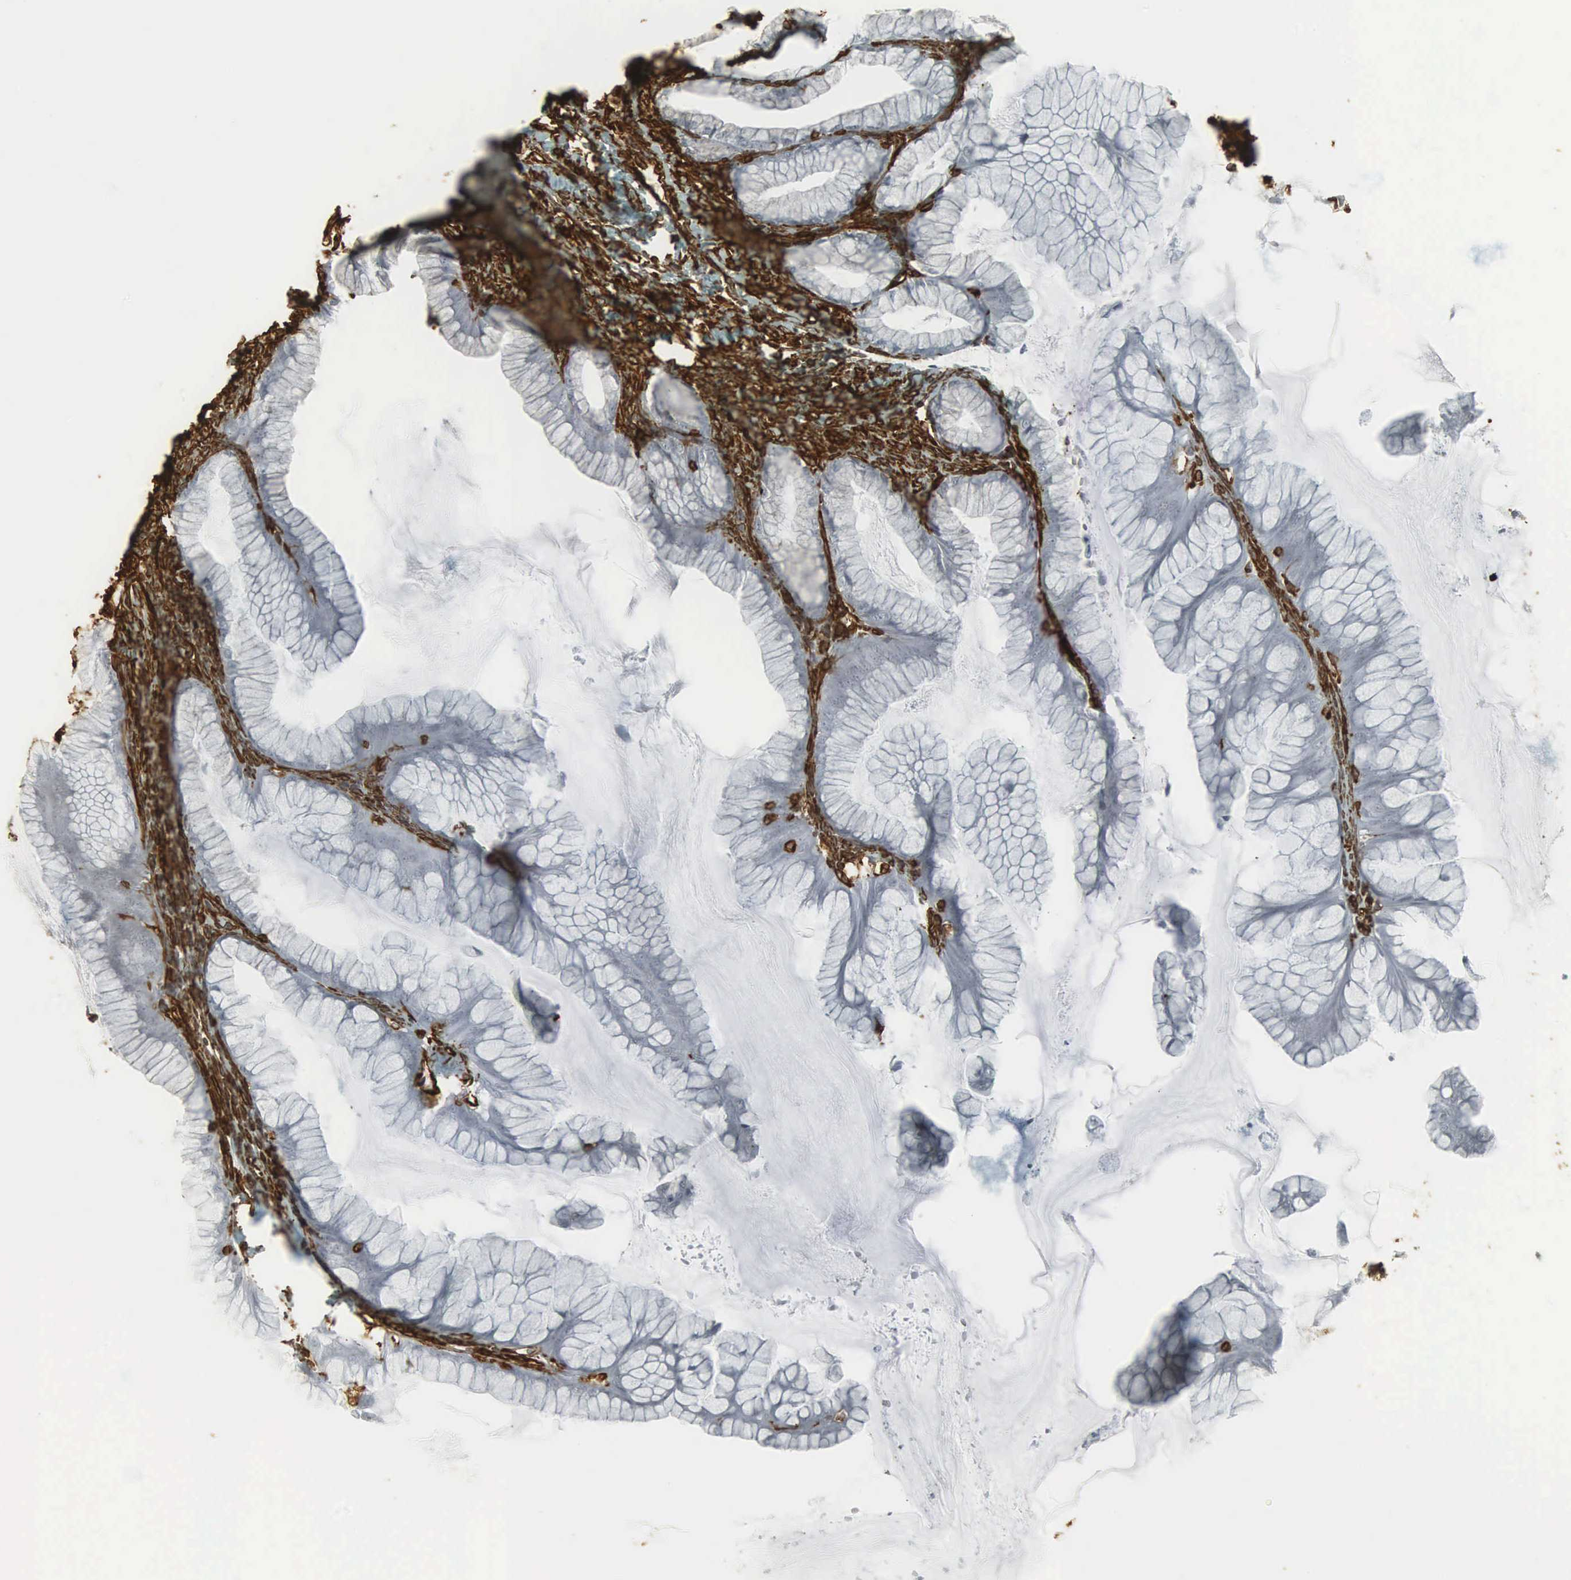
{"staining": {"intensity": "negative", "quantity": "none", "location": "none"}, "tissue": "ovarian cancer", "cell_type": "Tumor cells", "image_type": "cancer", "snomed": [{"axis": "morphology", "description": "Cystadenocarcinoma, mucinous, NOS"}, {"axis": "topography", "description": "Ovary"}], "caption": "This is an immunohistochemistry image of human ovarian mucinous cystadenocarcinoma. There is no staining in tumor cells.", "gene": "VIM", "patient": {"sex": "female", "age": 41}}